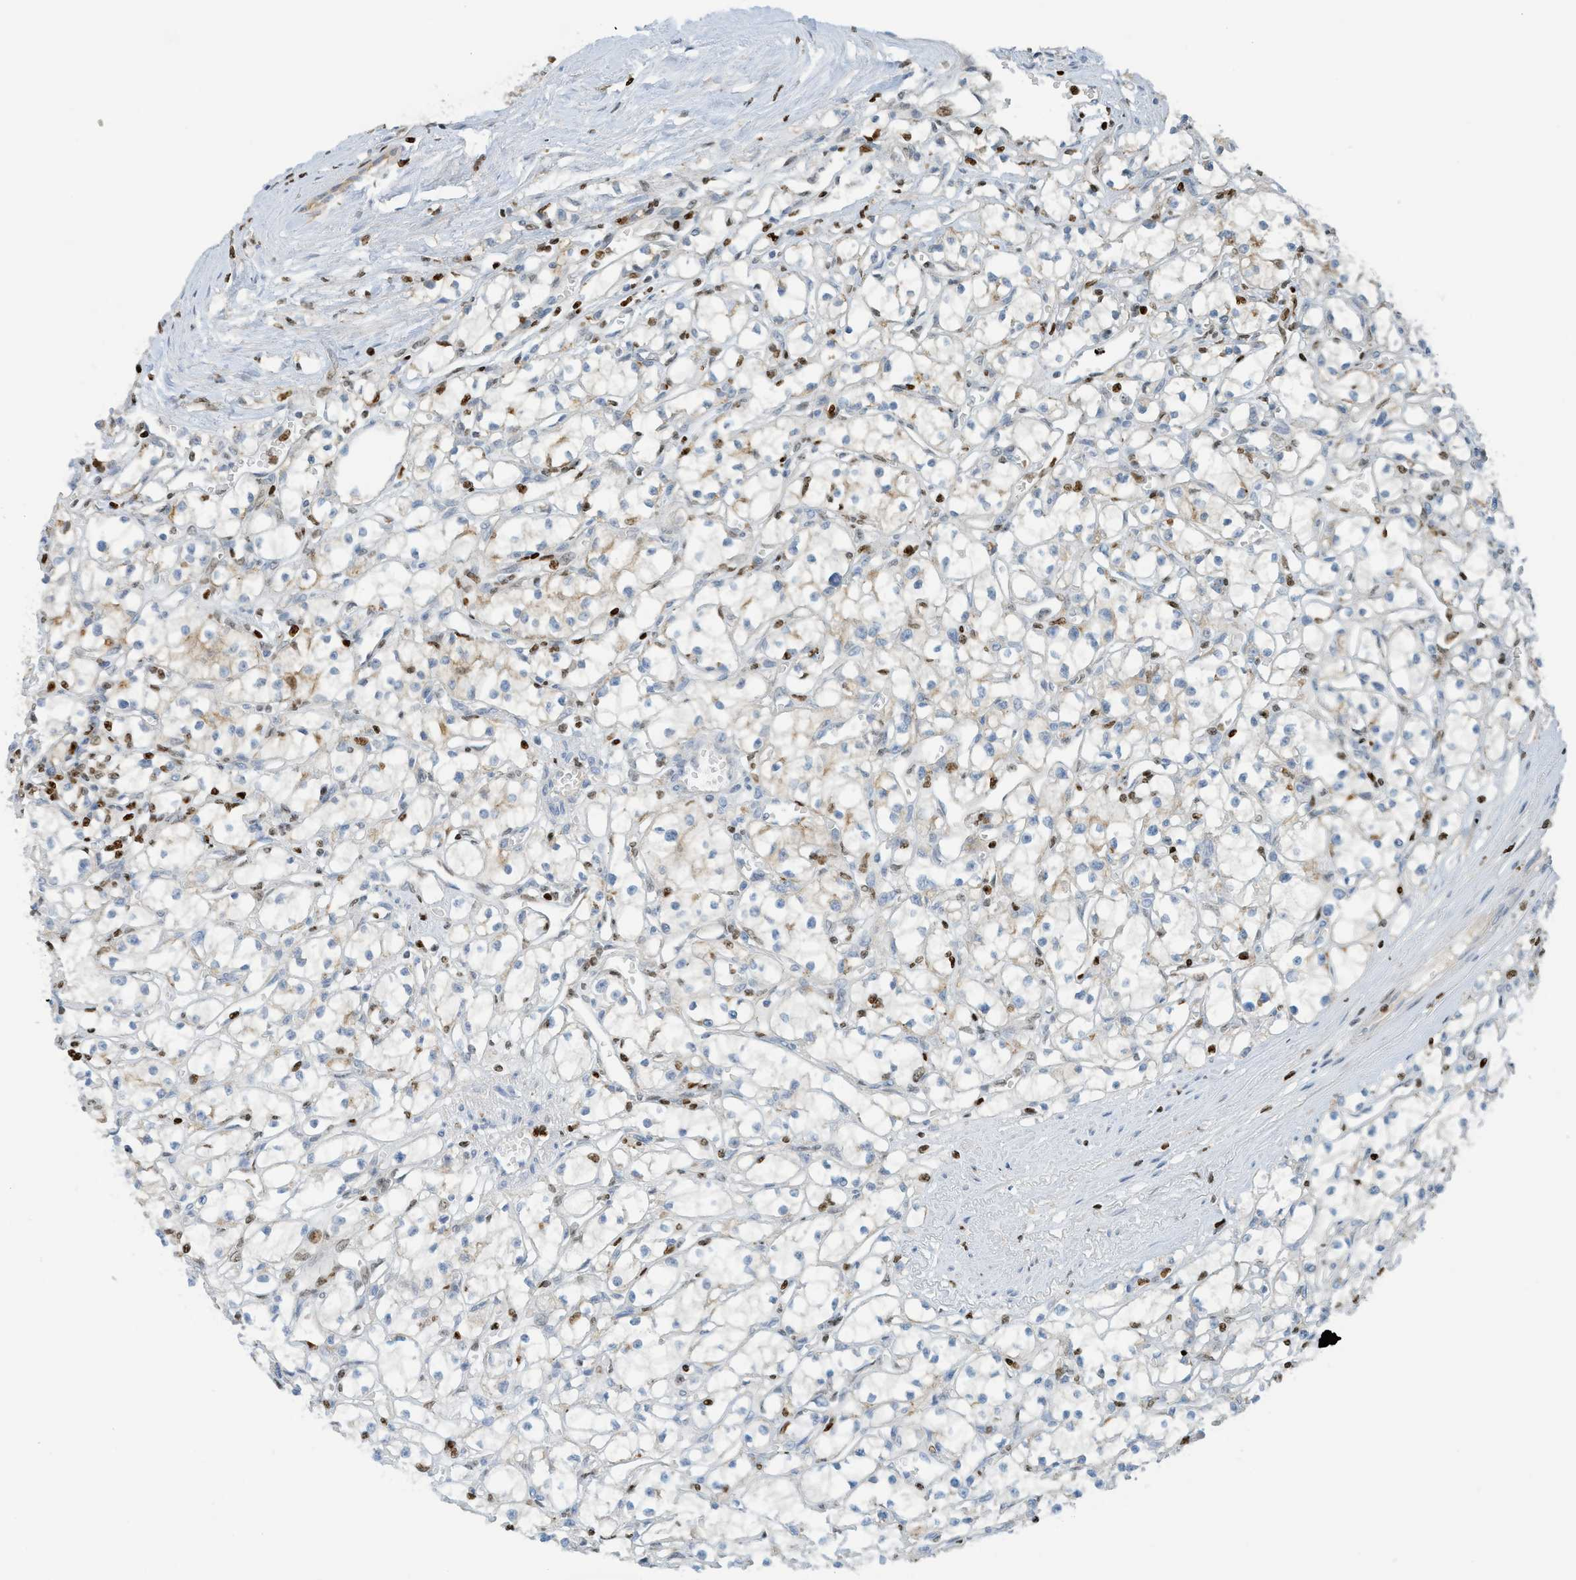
{"staining": {"intensity": "negative", "quantity": "none", "location": "none"}, "tissue": "renal cancer", "cell_type": "Tumor cells", "image_type": "cancer", "snomed": [{"axis": "morphology", "description": "Adenocarcinoma, NOS"}, {"axis": "topography", "description": "Kidney"}], "caption": "The IHC histopathology image has no significant staining in tumor cells of adenocarcinoma (renal) tissue.", "gene": "SH3D19", "patient": {"sex": "male", "age": 56}}